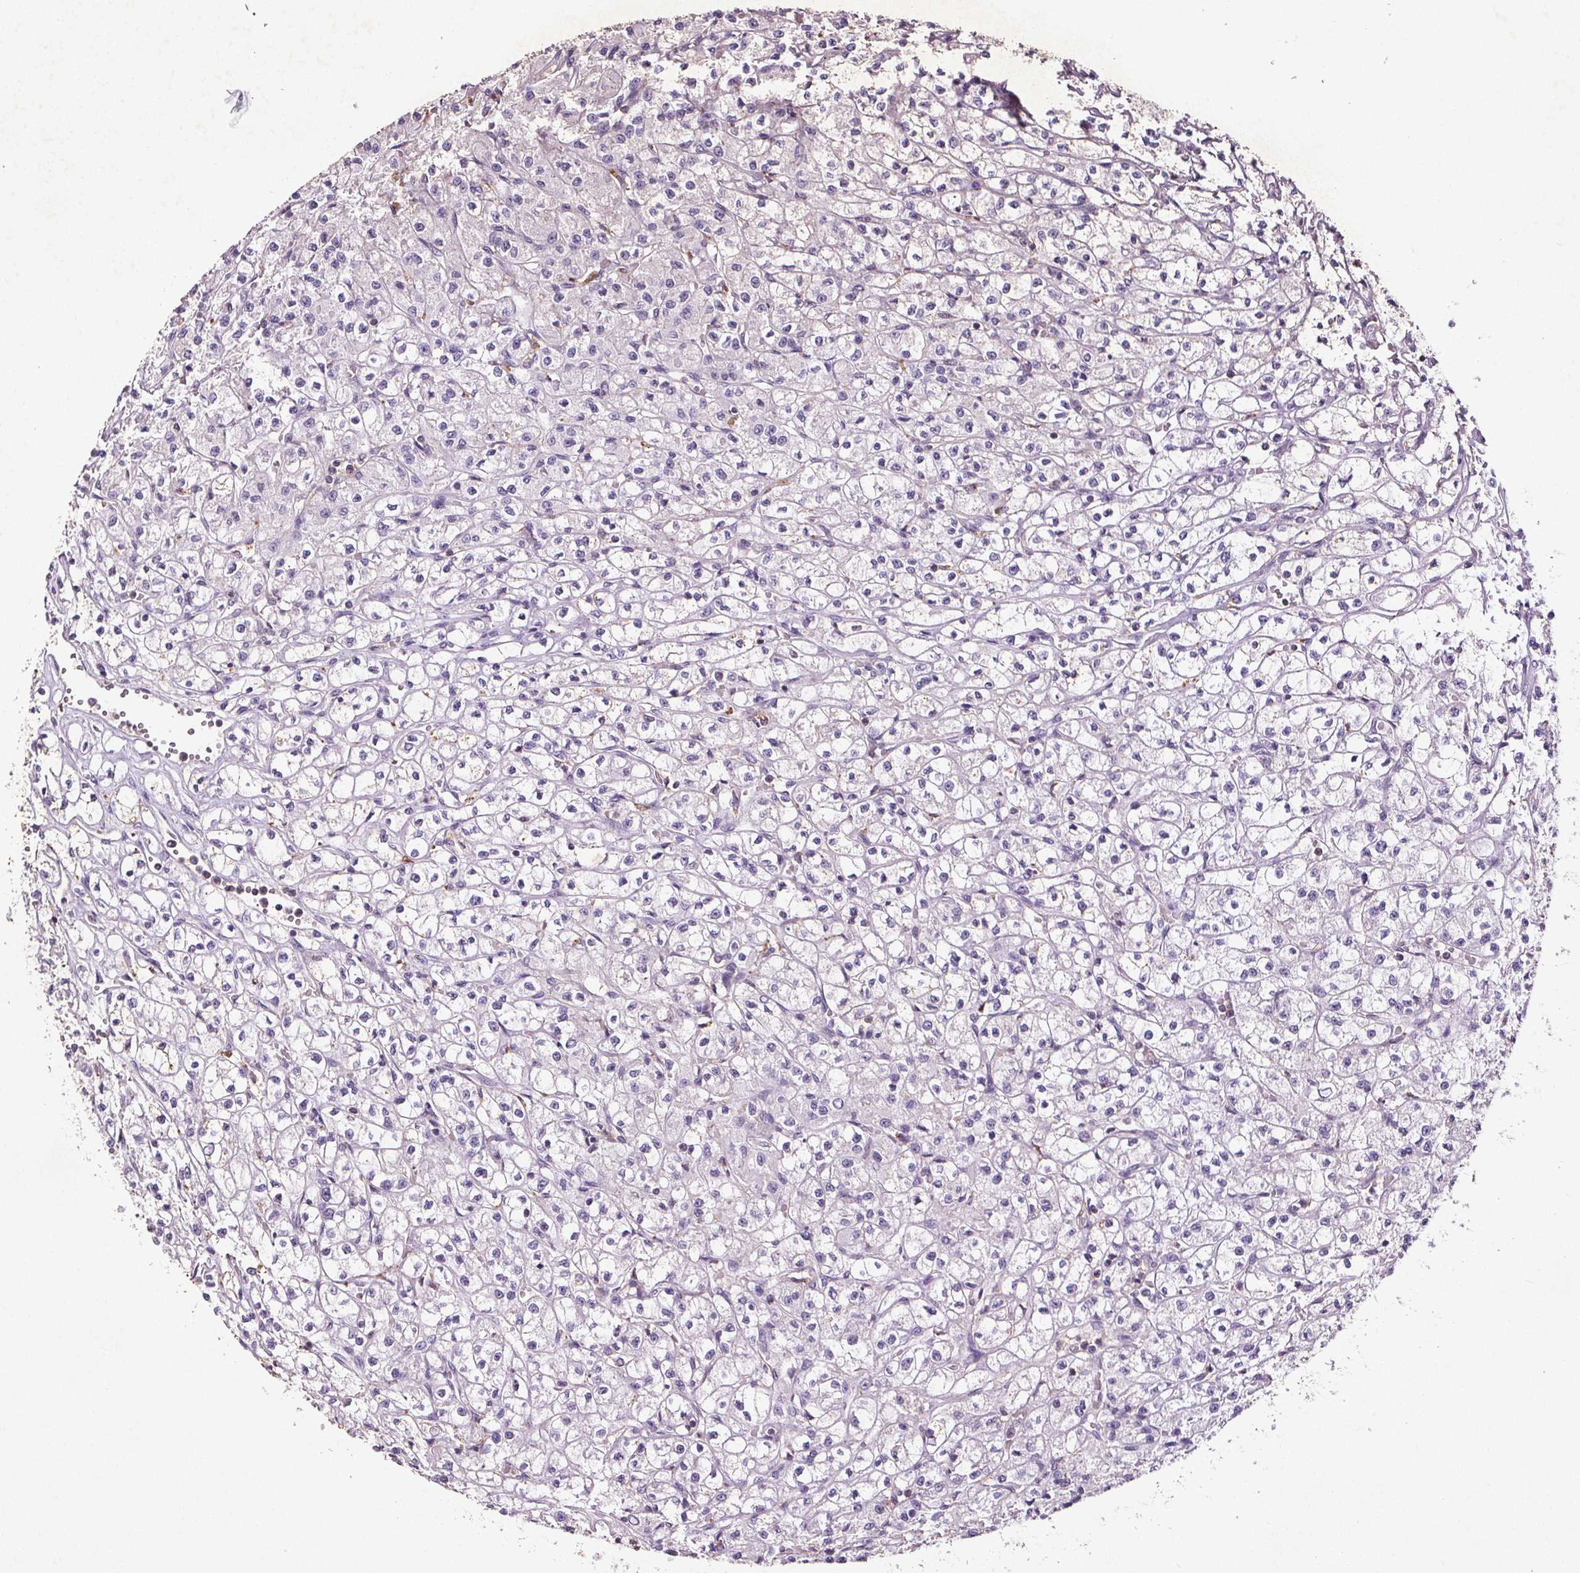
{"staining": {"intensity": "negative", "quantity": "none", "location": "none"}, "tissue": "renal cancer", "cell_type": "Tumor cells", "image_type": "cancer", "snomed": [{"axis": "morphology", "description": "Adenocarcinoma, NOS"}, {"axis": "topography", "description": "Kidney"}], "caption": "Photomicrograph shows no significant protein staining in tumor cells of renal adenocarcinoma.", "gene": "C19orf84", "patient": {"sex": "female", "age": 70}}